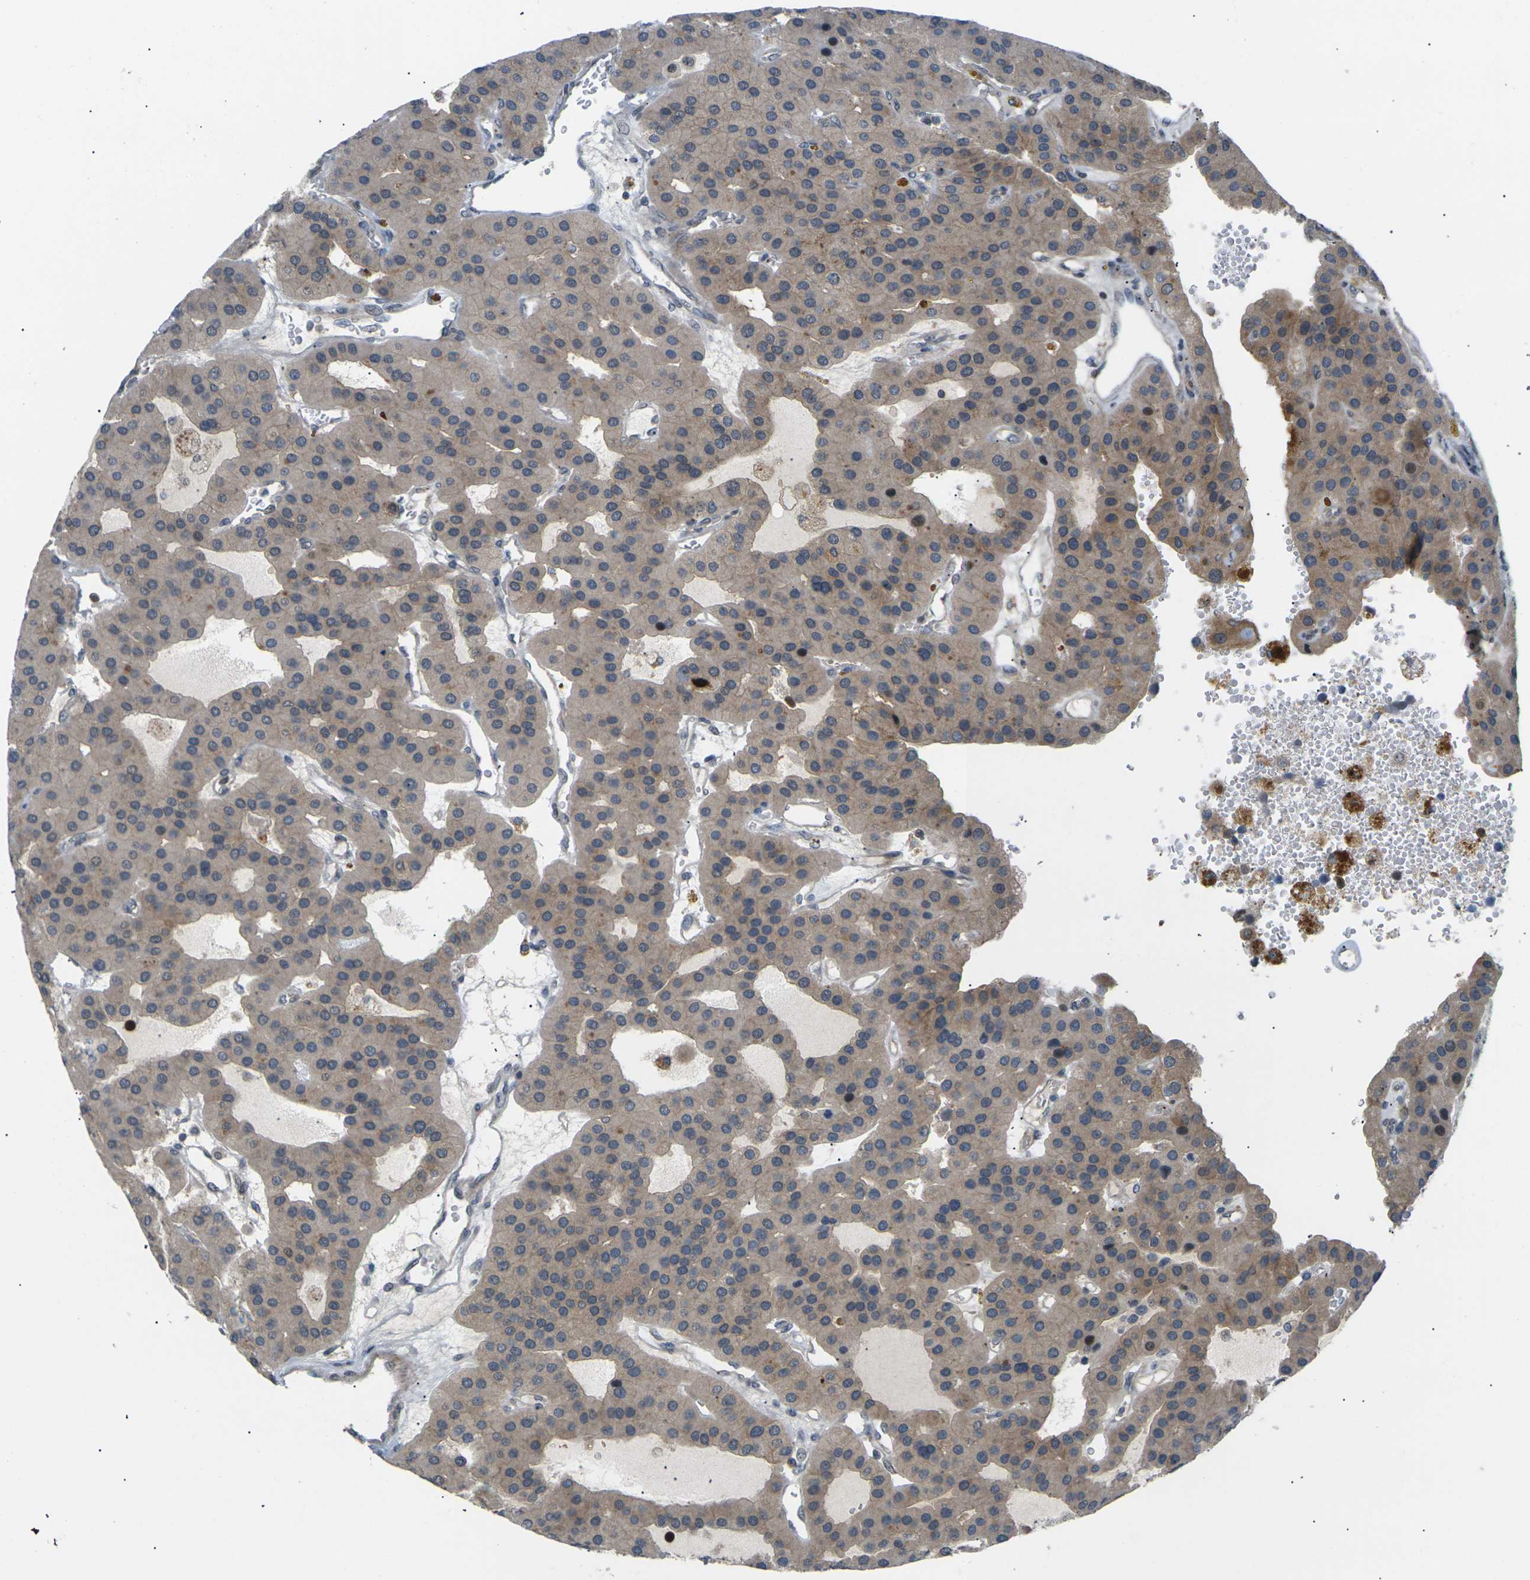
{"staining": {"intensity": "moderate", "quantity": ">75%", "location": "cytoplasmic/membranous"}, "tissue": "parathyroid gland", "cell_type": "Glandular cells", "image_type": "normal", "snomed": [{"axis": "morphology", "description": "Normal tissue, NOS"}, {"axis": "morphology", "description": "Adenoma, NOS"}, {"axis": "topography", "description": "Parathyroid gland"}], "caption": "Immunohistochemical staining of normal human parathyroid gland displays >75% levels of moderate cytoplasmic/membranous protein expression in about >75% of glandular cells. (brown staining indicates protein expression, while blue staining denotes nuclei).", "gene": "RPS6KA3", "patient": {"sex": "female", "age": 86}}